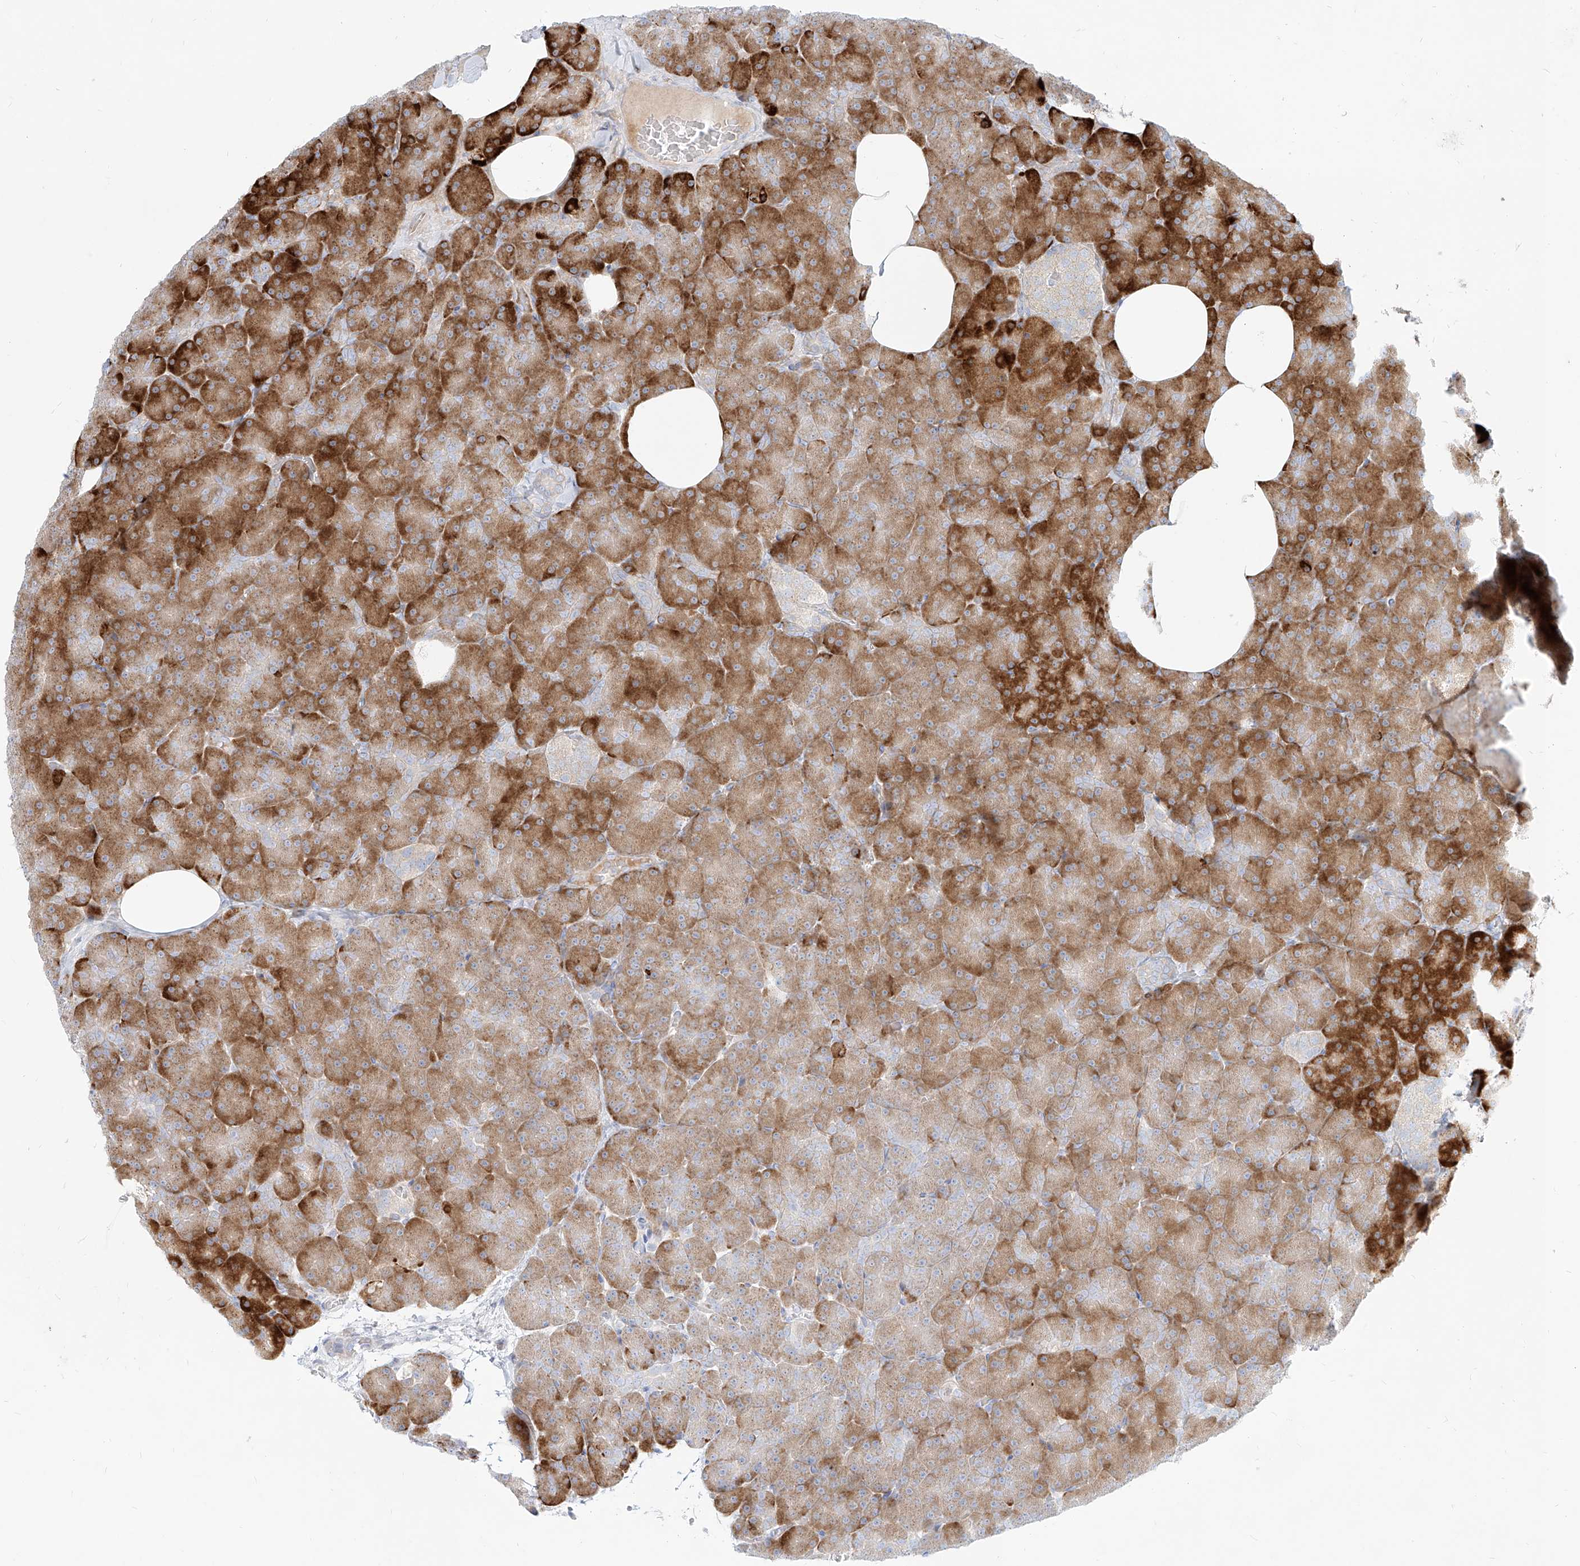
{"staining": {"intensity": "strong", "quantity": "25%-75%", "location": "cytoplasmic/membranous"}, "tissue": "pancreas", "cell_type": "Exocrine glandular cells", "image_type": "normal", "snomed": [{"axis": "morphology", "description": "Normal tissue, NOS"}, {"axis": "morphology", "description": "Carcinoid, malignant, NOS"}, {"axis": "topography", "description": "Pancreas"}], "caption": "Protein analysis of normal pancreas displays strong cytoplasmic/membranous positivity in about 25%-75% of exocrine glandular cells. The protein is stained brown, and the nuclei are stained in blue (DAB (3,3'-diaminobenzidine) IHC with brightfield microscopy, high magnification).", "gene": "MTX2", "patient": {"sex": "female", "age": 35}}